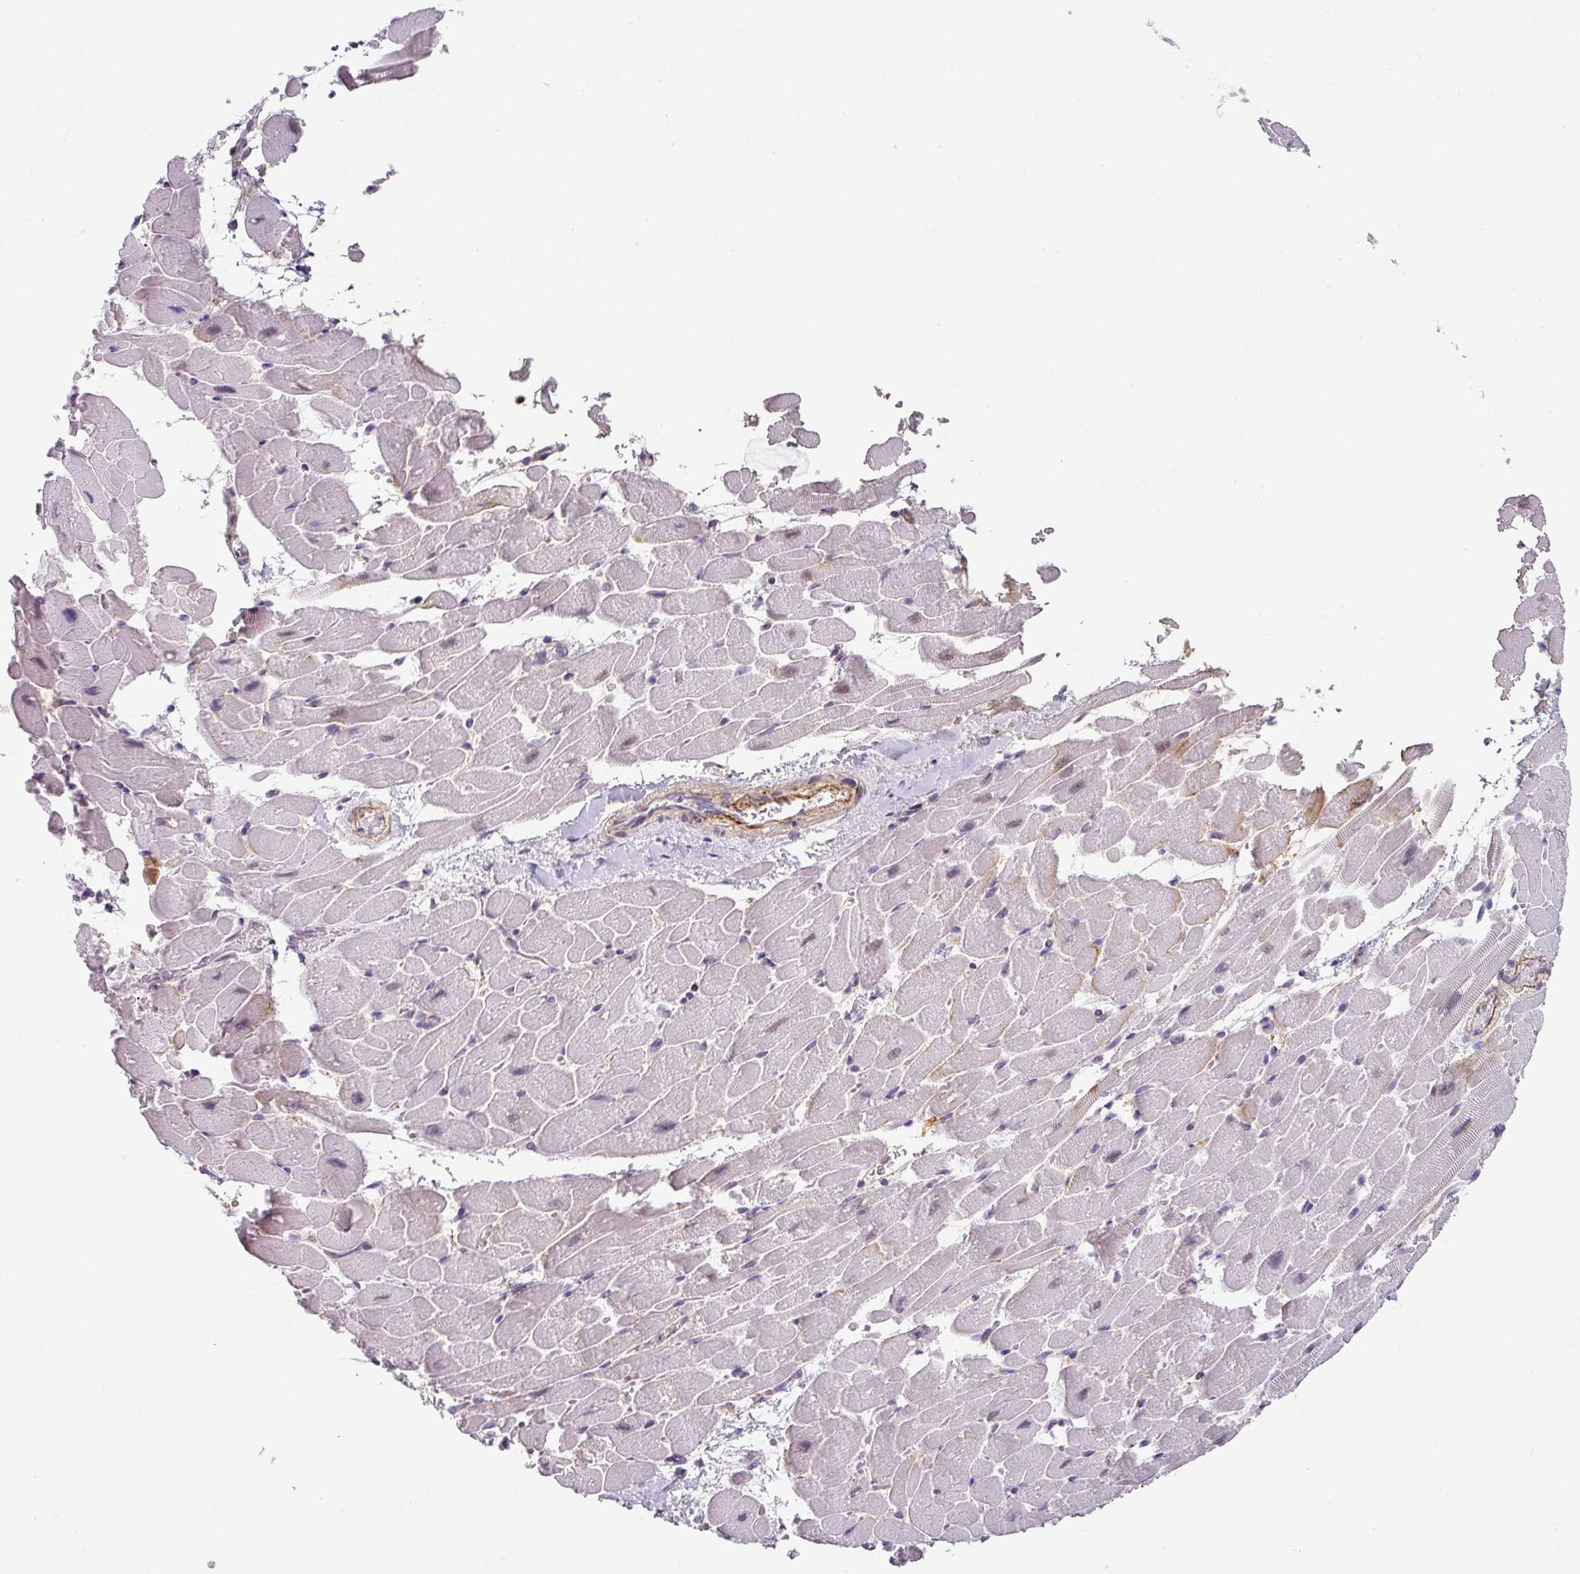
{"staining": {"intensity": "negative", "quantity": "none", "location": "none"}, "tissue": "heart muscle", "cell_type": "Cardiomyocytes", "image_type": "normal", "snomed": [{"axis": "morphology", "description": "Normal tissue, NOS"}, {"axis": "topography", "description": "Heart"}], "caption": "Immunohistochemistry (IHC) of benign human heart muscle exhibits no staining in cardiomyocytes.", "gene": "C1QB", "patient": {"sex": "male", "age": 37}}